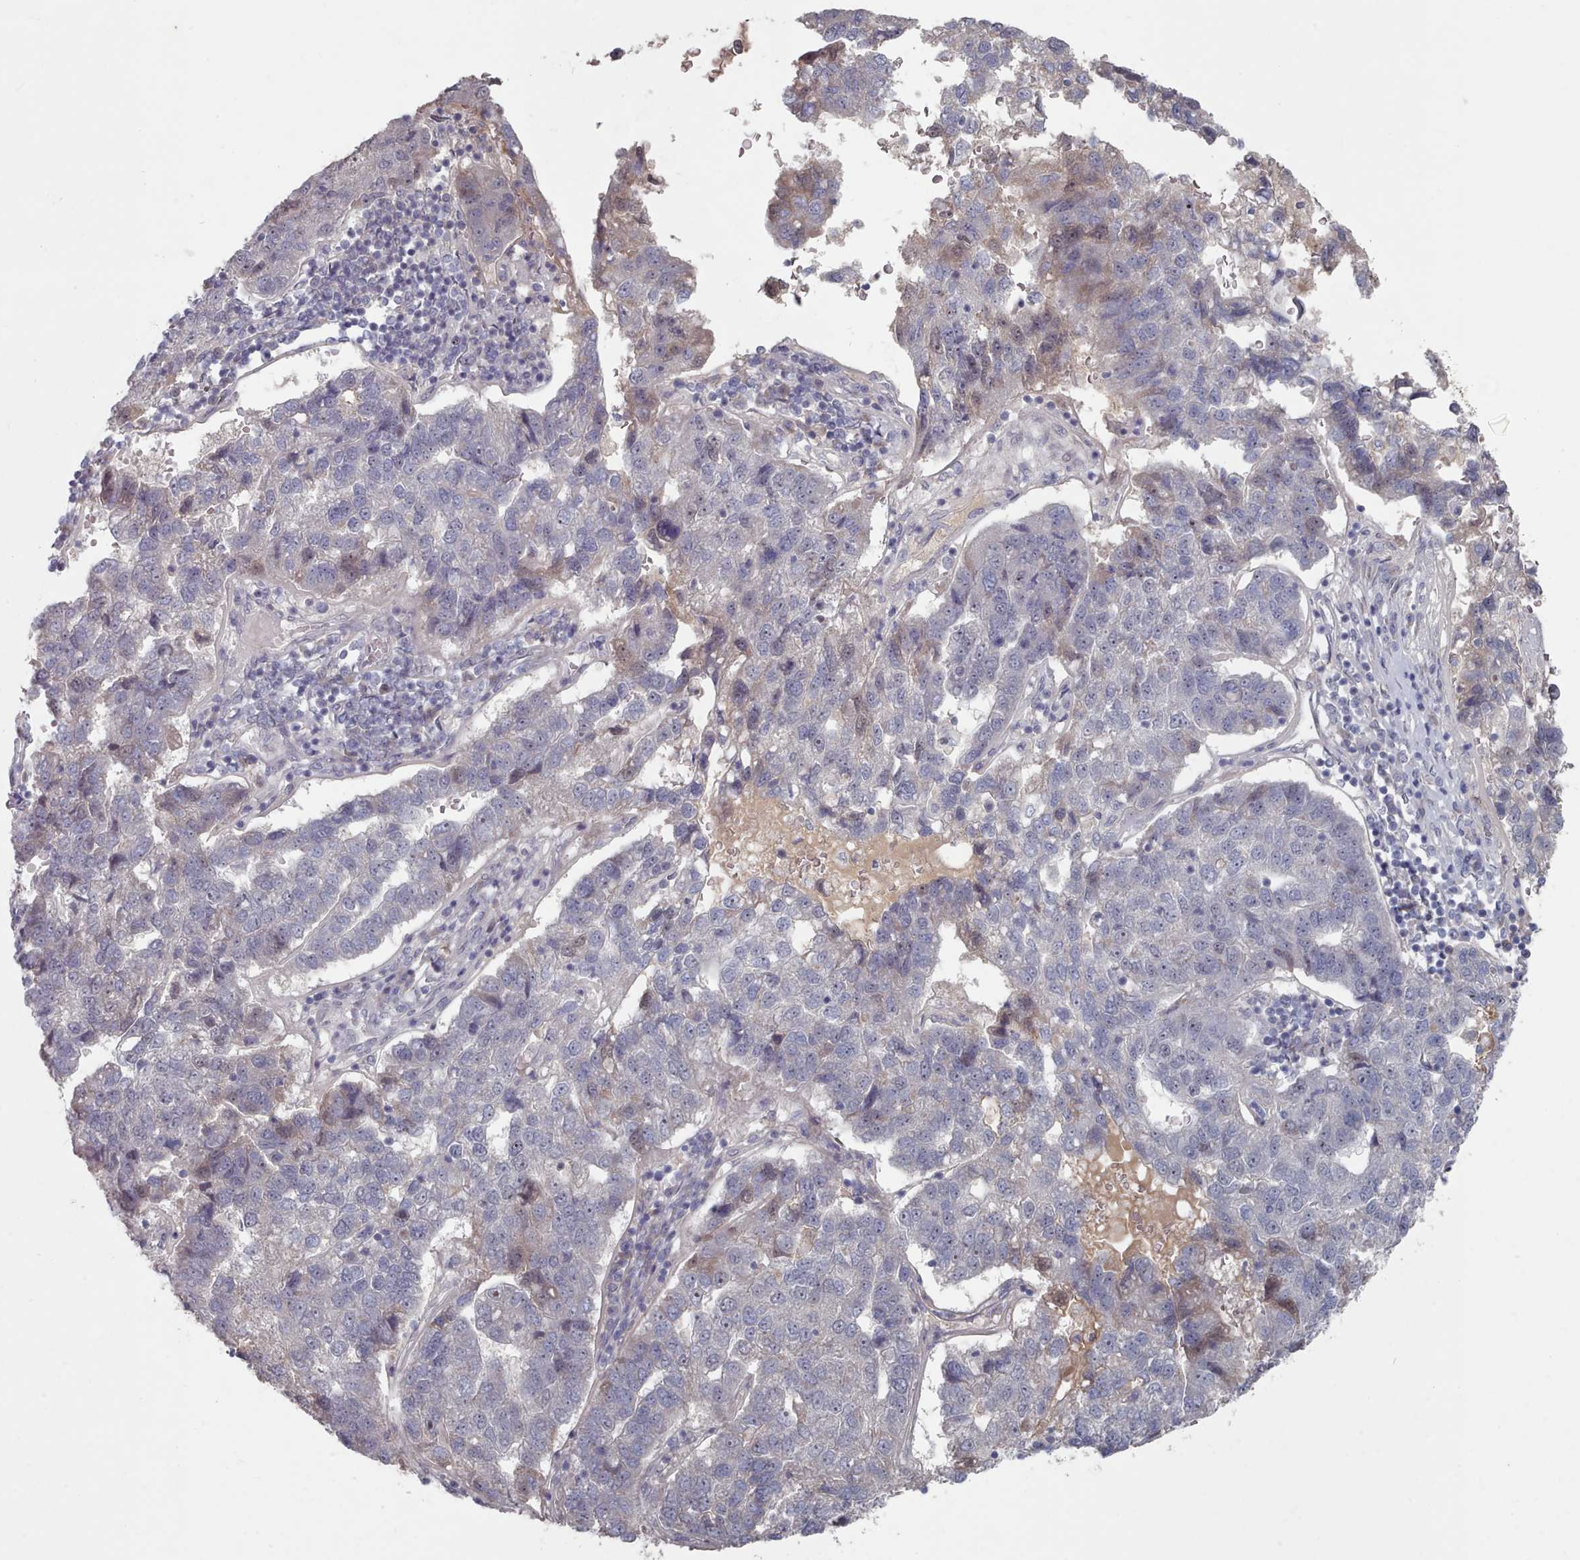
{"staining": {"intensity": "negative", "quantity": "none", "location": "none"}, "tissue": "pancreatic cancer", "cell_type": "Tumor cells", "image_type": "cancer", "snomed": [{"axis": "morphology", "description": "Adenocarcinoma, NOS"}, {"axis": "topography", "description": "Pancreas"}], "caption": "This photomicrograph is of pancreatic cancer stained with immunohistochemistry to label a protein in brown with the nuclei are counter-stained blue. There is no staining in tumor cells.", "gene": "COL8A2", "patient": {"sex": "female", "age": 61}}